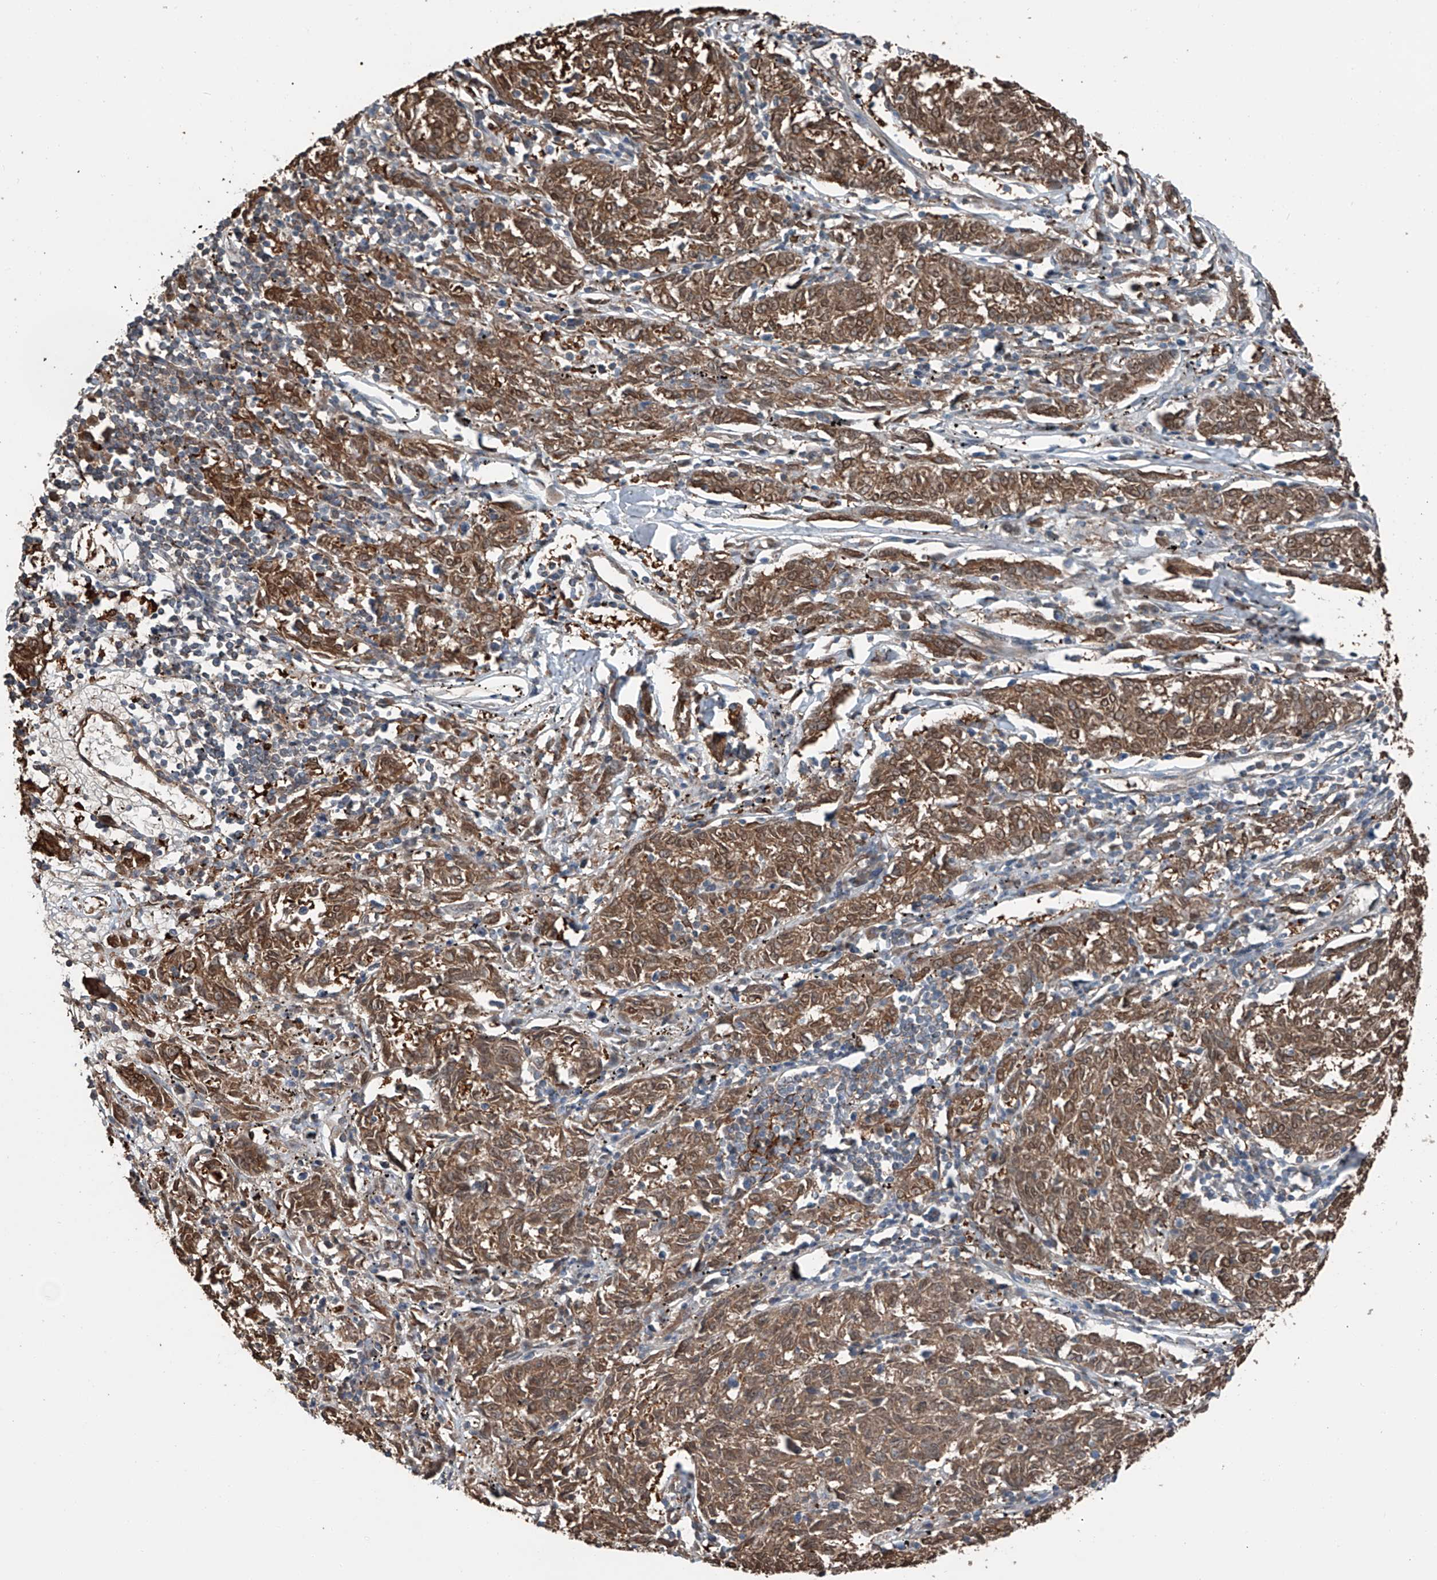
{"staining": {"intensity": "strong", "quantity": ">75%", "location": "cytoplasmic/membranous,nuclear"}, "tissue": "melanoma", "cell_type": "Tumor cells", "image_type": "cancer", "snomed": [{"axis": "morphology", "description": "Malignant melanoma, NOS"}, {"axis": "topography", "description": "Skin"}], "caption": "Malignant melanoma stained with a brown dye reveals strong cytoplasmic/membranous and nuclear positive staining in approximately >75% of tumor cells.", "gene": "HSPA6", "patient": {"sex": "female", "age": 72}}